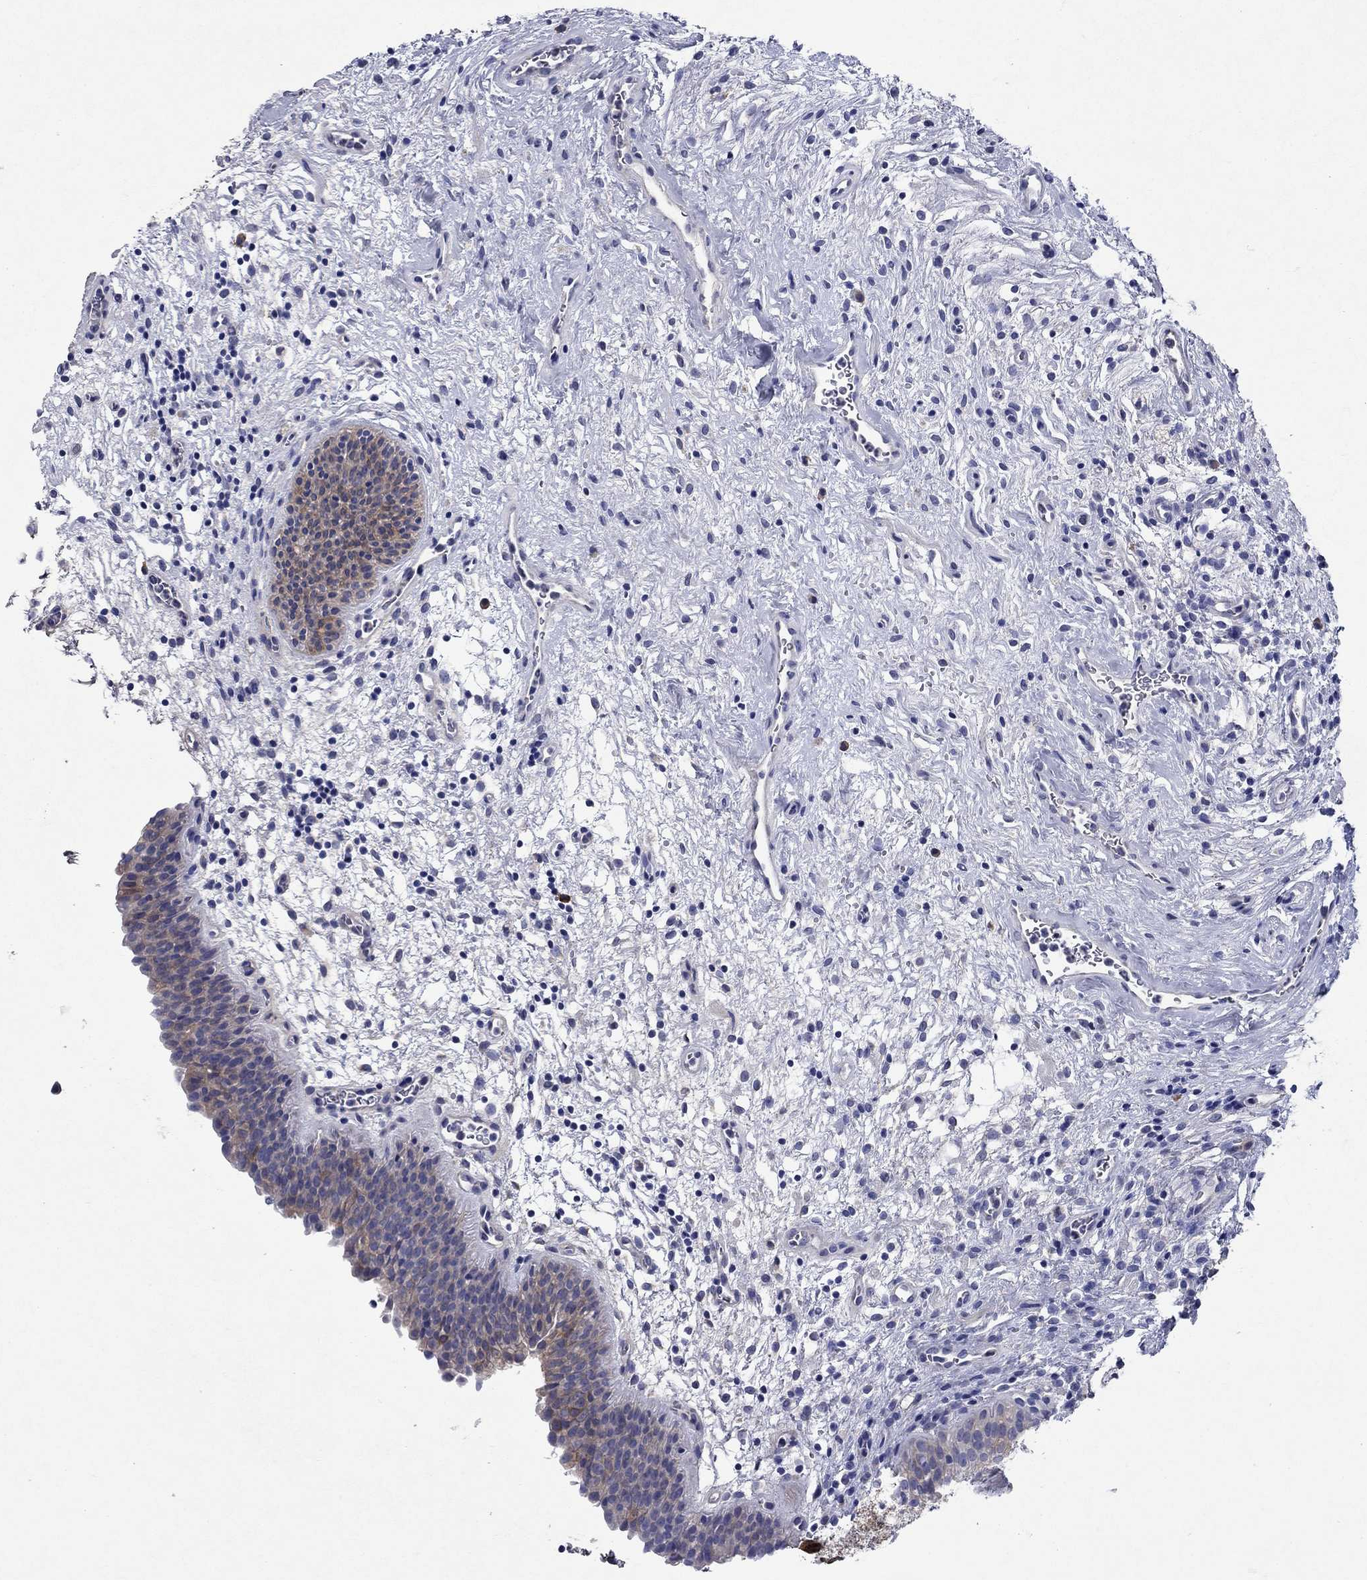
{"staining": {"intensity": "weak", "quantity": "<25%", "location": "cytoplasmic/membranous"}, "tissue": "urinary bladder", "cell_type": "Urothelial cells", "image_type": "normal", "snomed": [{"axis": "morphology", "description": "Normal tissue, NOS"}, {"axis": "topography", "description": "Urinary bladder"}], "caption": "A high-resolution micrograph shows immunohistochemistry (IHC) staining of normal urinary bladder, which displays no significant staining in urothelial cells. (DAB immunohistochemistry (IHC) visualized using brightfield microscopy, high magnification).", "gene": "SULT2B1", "patient": {"sex": "male", "age": 37}}